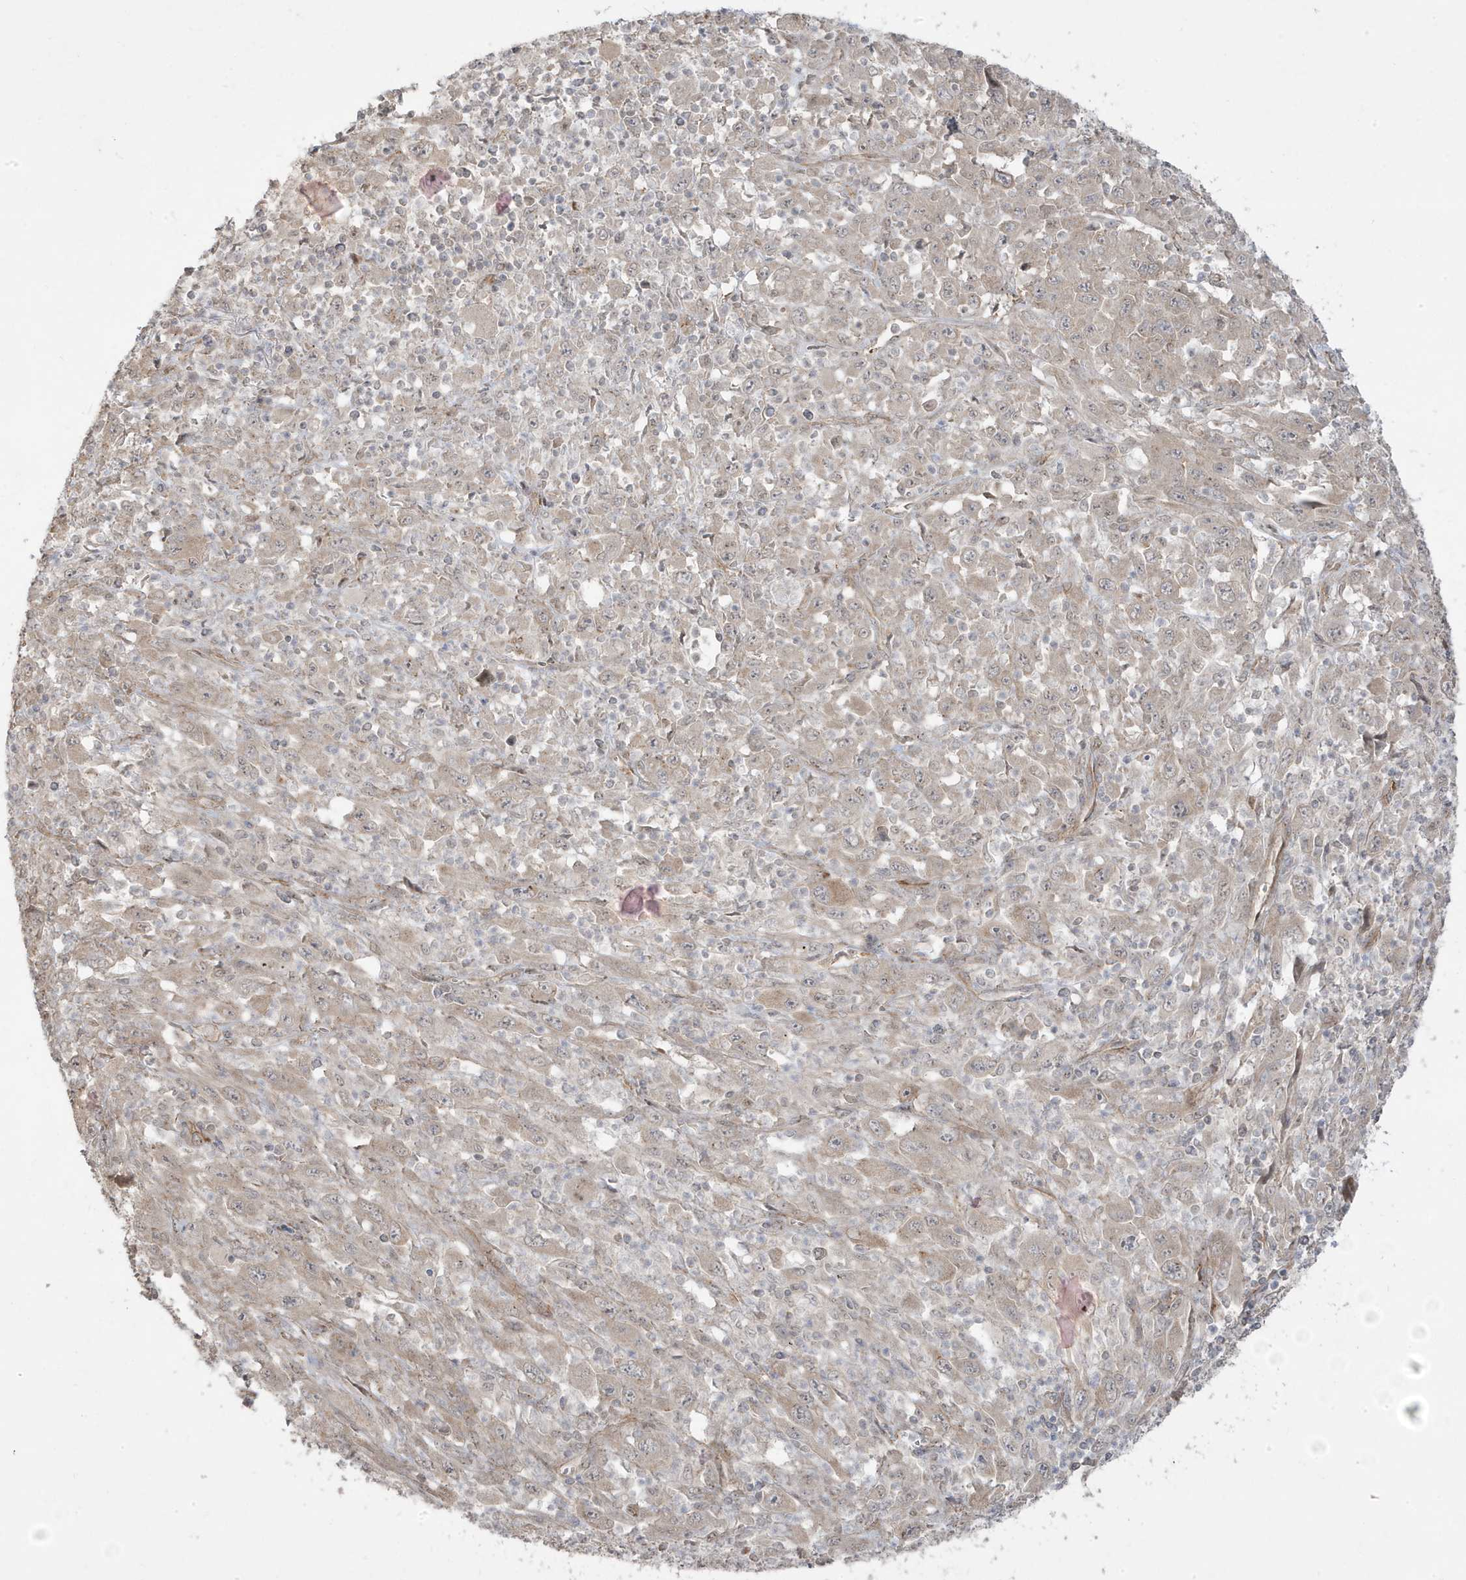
{"staining": {"intensity": "weak", "quantity": "<25%", "location": "cytoplasmic/membranous"}, "tissue": "melanoma", "cell_type": "Tumor cells", "image_type": "cancer", "snomed": [{"axis": "morphology", "description": "Malignant melanoma, Metastatic site"}, {"axis": "topography", "description": "Skin"}], "caption": "Melanoma stained for a protein using immunohistochemistry demonstrates no staining tumor cells.", "gene": "DNAJC12", "patient": {"sex": "female", "age": 56}}